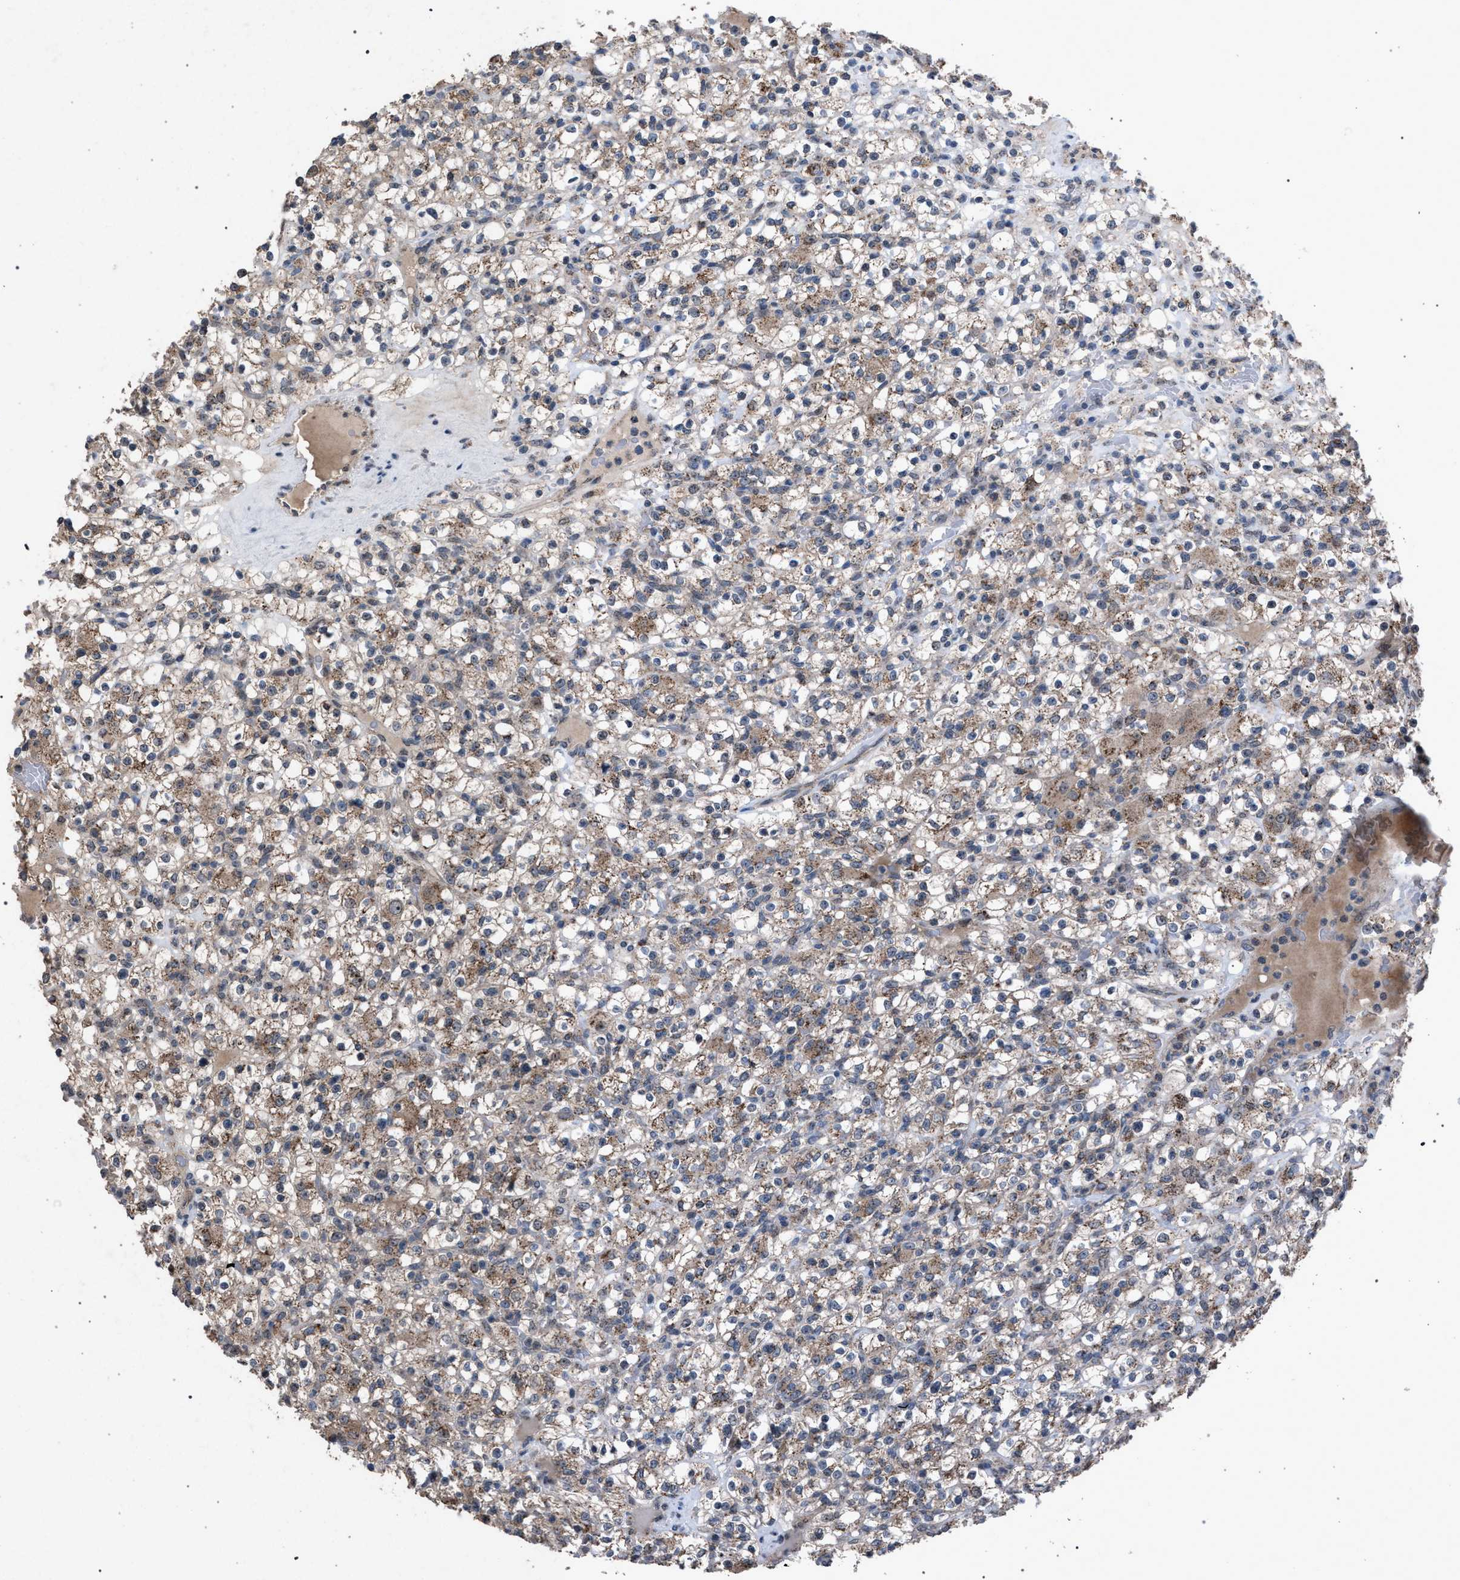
{"staining": {"intensity": "weak", "quantity": "25%-75%", "location": "cytoplasmic/membranous"}, "tissue": "renal cancer", "cell_type": "Tumor cells", "image_type": "cancer", "snomed": [{"axis": "morphology", "description": "Normal tissue, NOS"}, {"axis": "morphology", "description": "Adenocarcinoma, NOS"}, {"axis": "topography", "description": "Kidney"}], "caption": "Protein staining of renal adenocarcinoma tissue shows weak cytoplasmic/membranous expression in approximately 25%-75% of tumor cells.", "gene": "HSD17B4", "patient": {"sex": "female", "age": 72}}